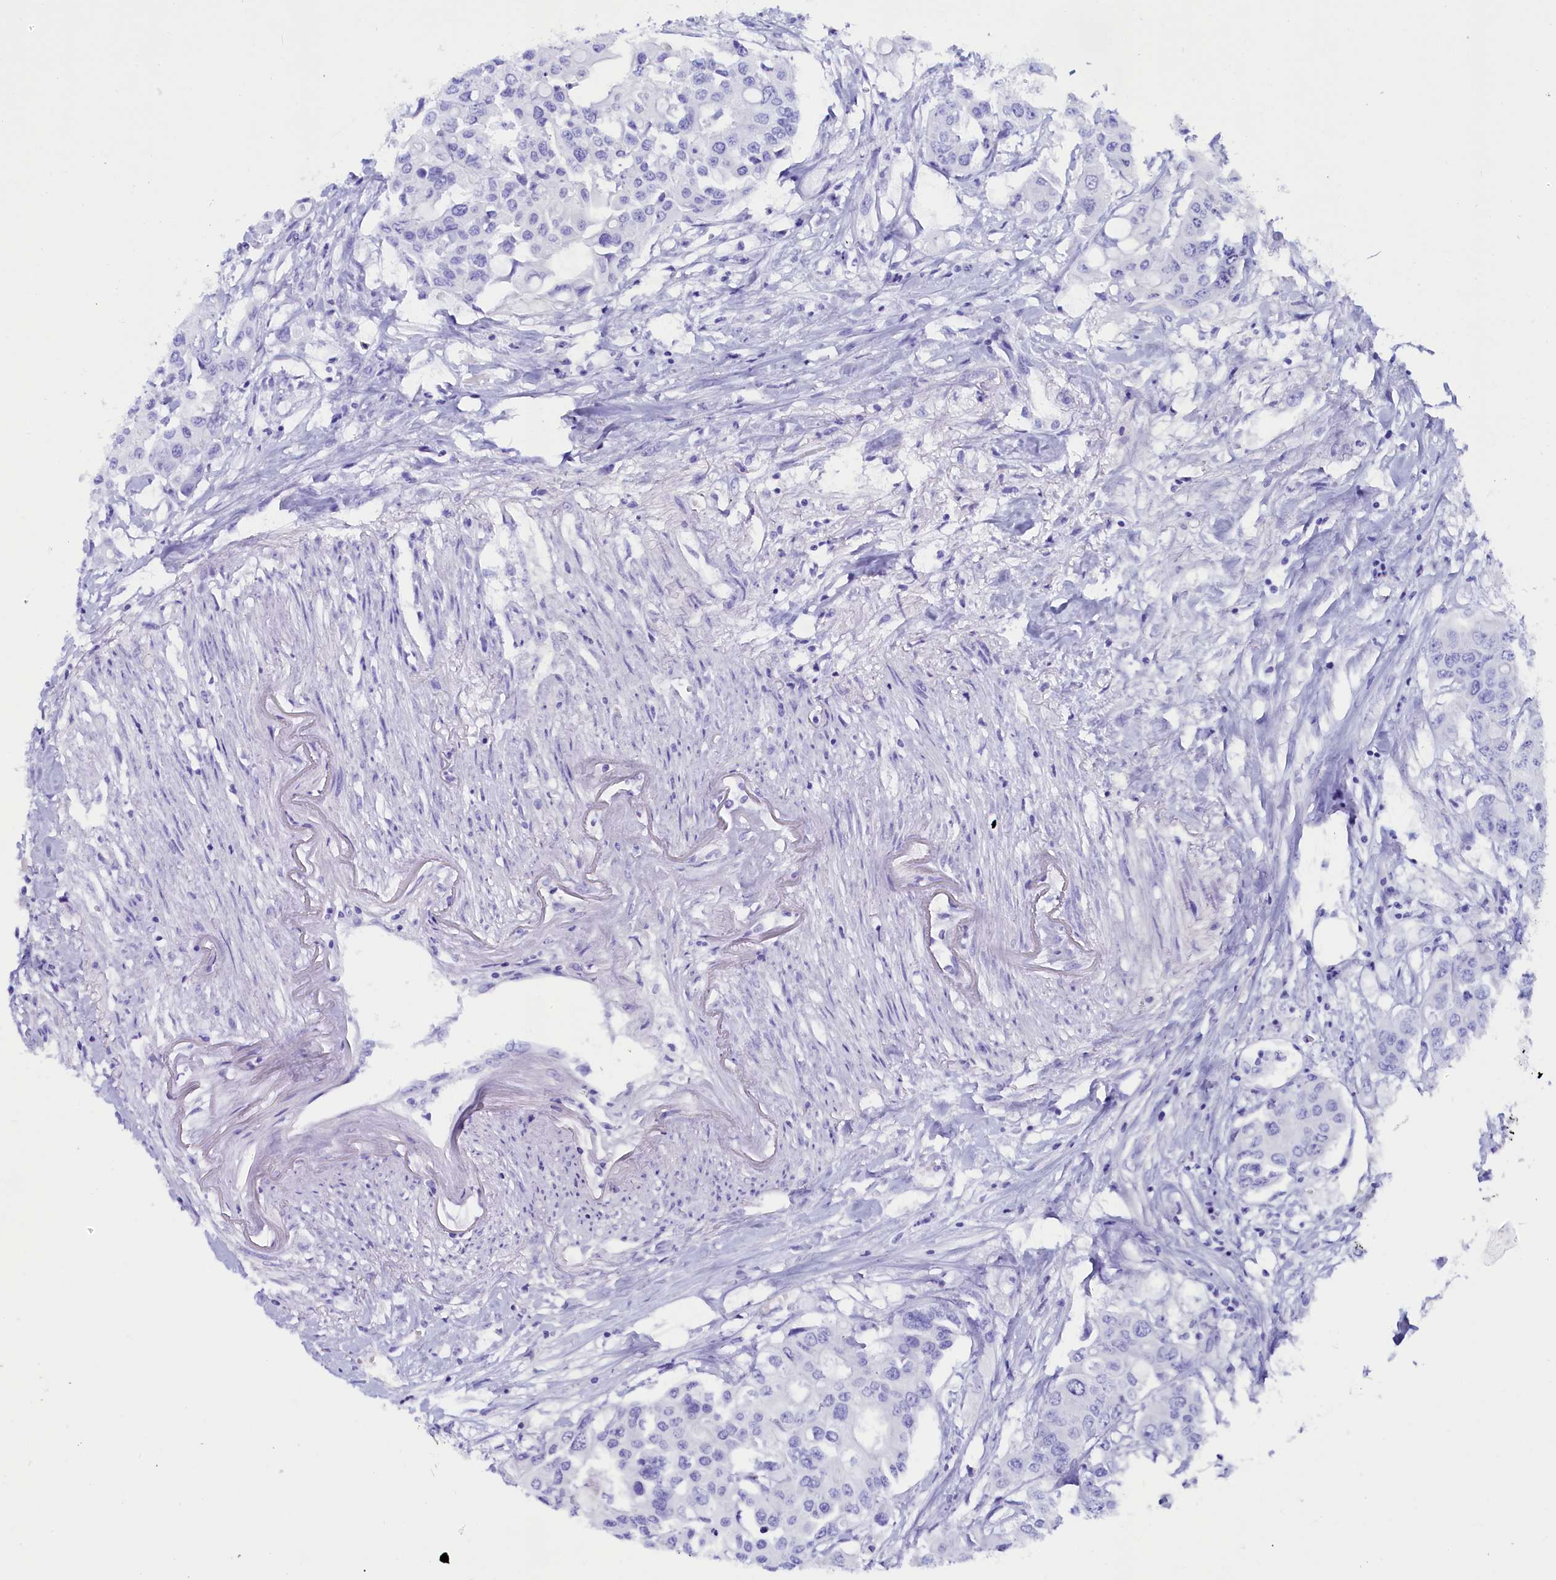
{"staining": {"intensity": "negative", "quantity": "none", "location": "none"}, "tissue": "colorectal cancer", "cell_type": "Tumor cells", "image_type": "cancer", "snomed": [{"axis": "morphology", "description": "Adenocarcinoma, NOS"}, {"axis": "topography", "description": "Colon"}], "caption": "Immunohistochemistry image of adenocarcinoma (colorectal) stained for a protein (brown), which shows no staining in tumor cells.", "gene": "ANKRD29", "patient": {"sex": "male", "age": 77}}